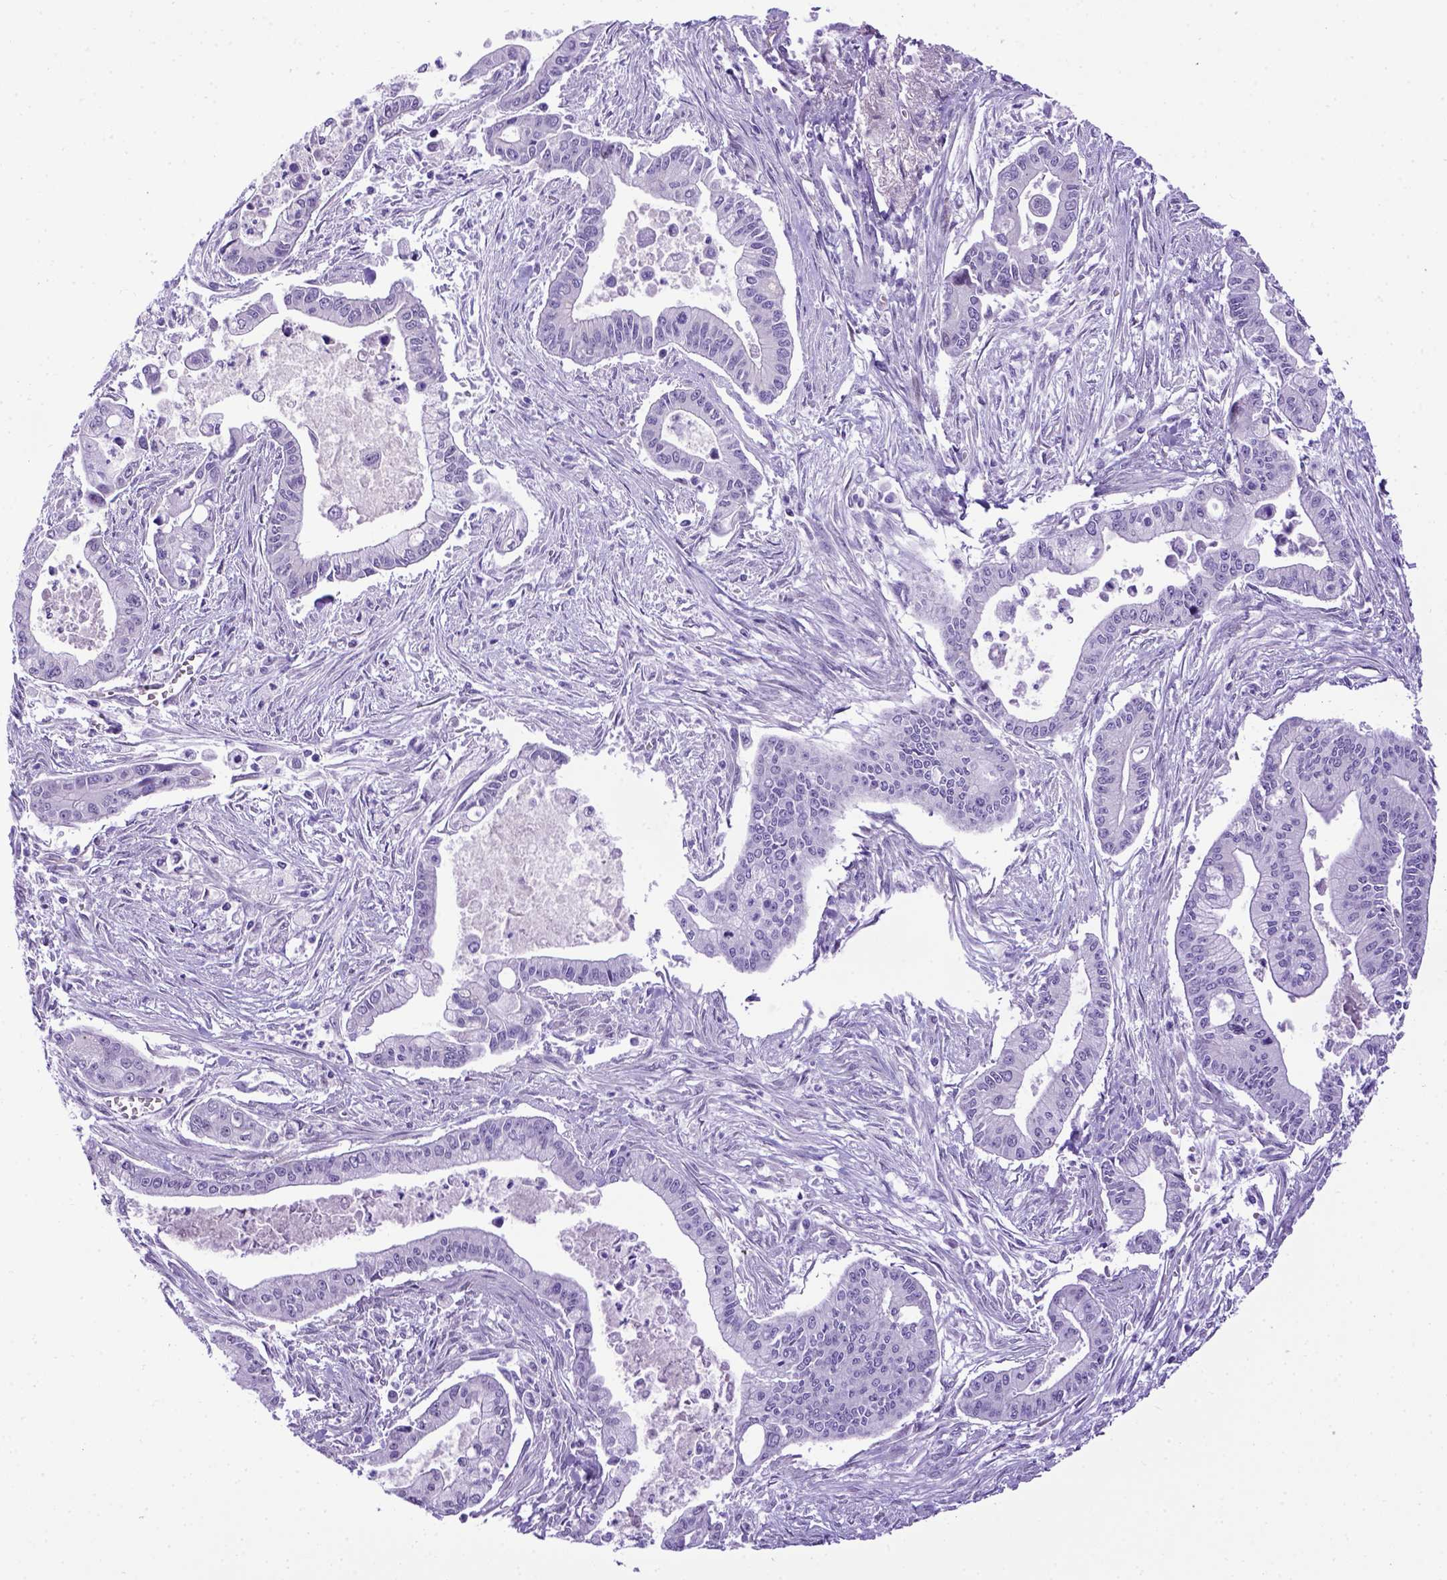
{"staining": {"intensity": "negative", "quantity": "none", "location": "none"}, "tissue": "pancreatic cancer", "cell_type": "Tumor cells", "image_type": "cancer", "snomed": [{"axis": "morphology", "description": "Adenocarcinoma, NOS"}, {"axis": "topography", "description": "Pancreas"}], "caption": "The photomicrograph reveals no significant staining in tumor cells of pancreatic cancer (adenocarcinoma).", "gene": "ADAM12", "patient": {"sex": "female", "age": 65}}